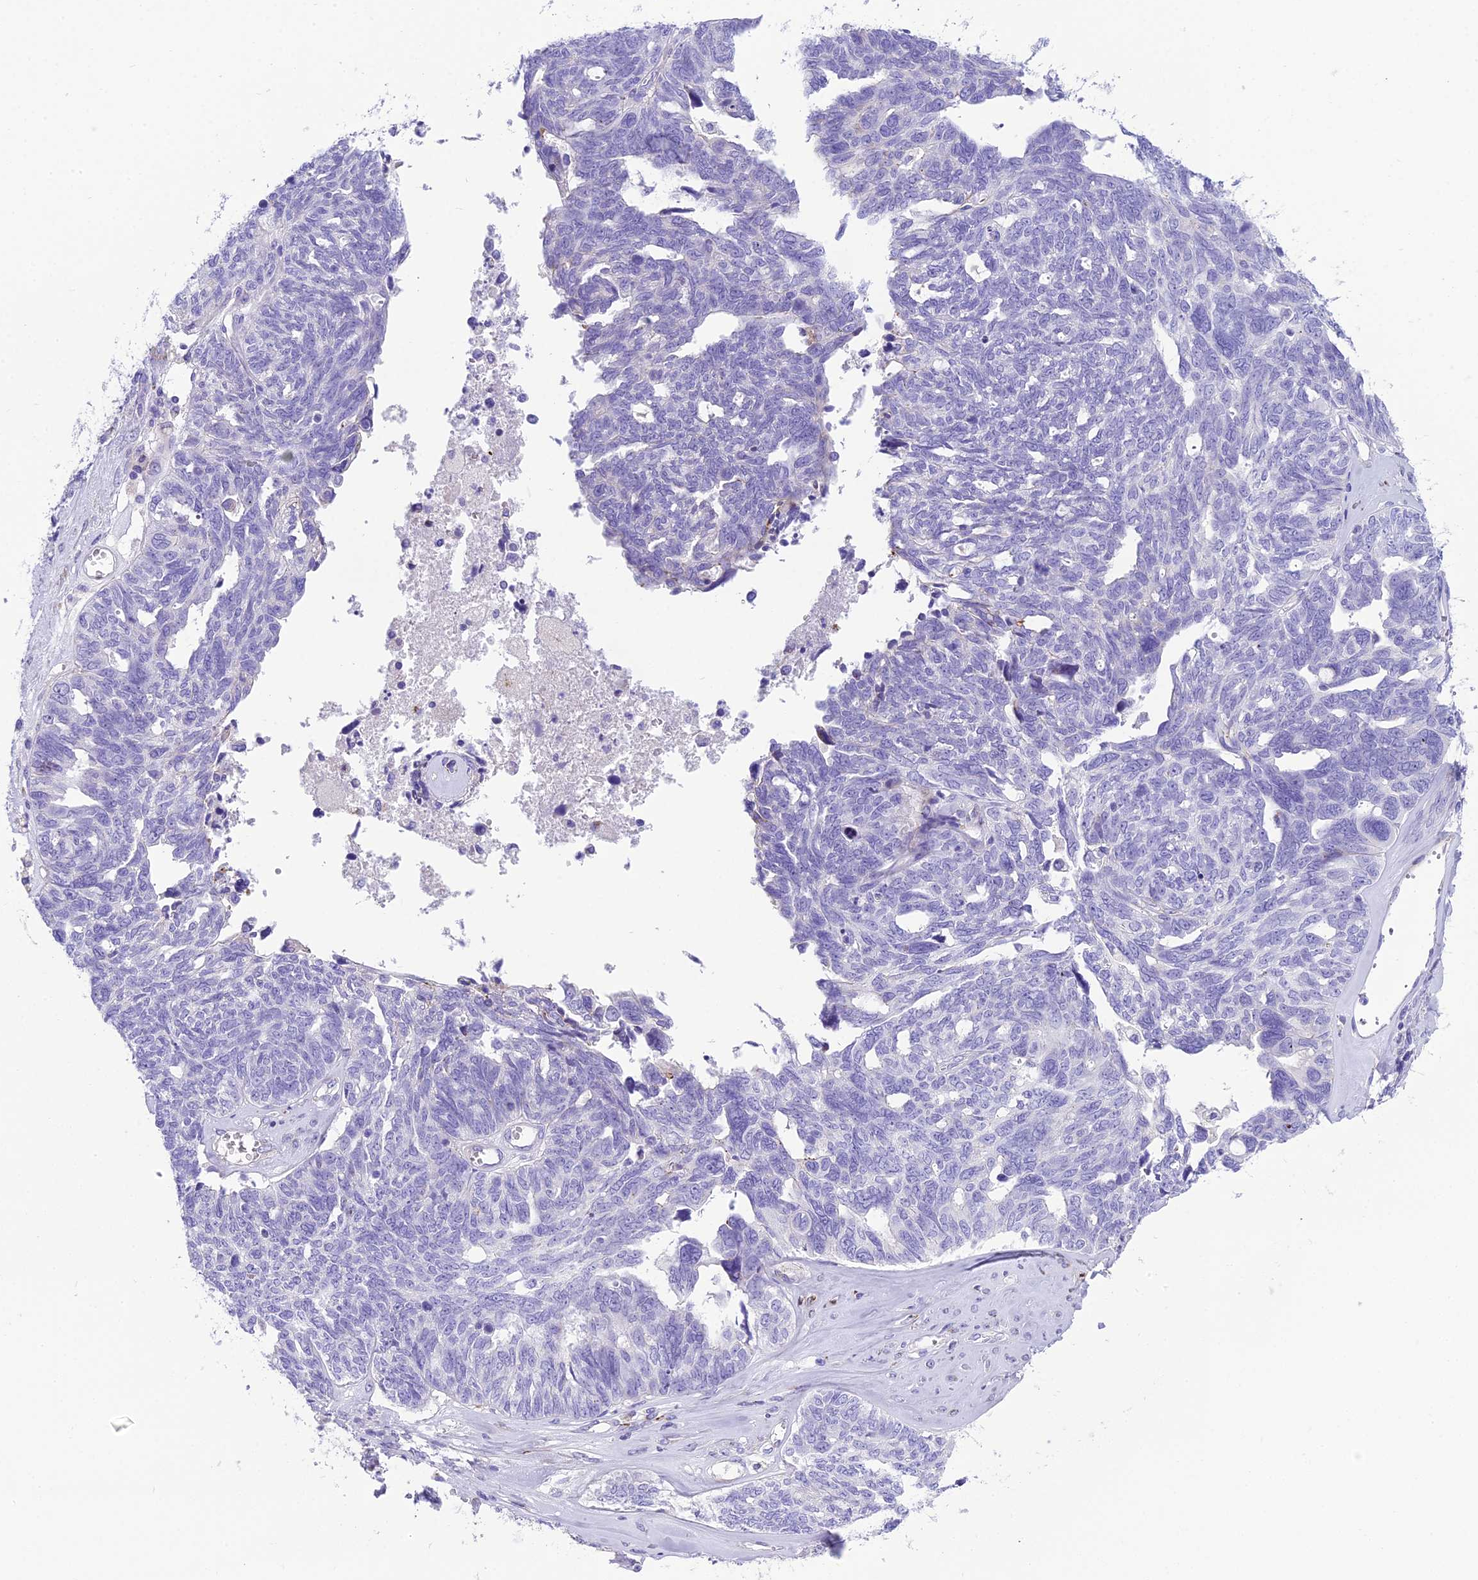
{"staining": {"intensity": "negative", "quantity": "none", "location": "none"}, "tissue": "ovarian cancer", "cell_type": "Tumor cells", "image_type": "cancer", "snomed": [{"axis": "morphology", "description": "Cystadenocarcinoma, serous, NOS"}, {"axis": "topography", "description": "Ovary"}], "caption": "IHC of human serous cystadenocarcinoma (ovarian) displays no expression in tumor cells.", "gene": "GFRA1", "patient": {"sex": "female", "age": 79}}